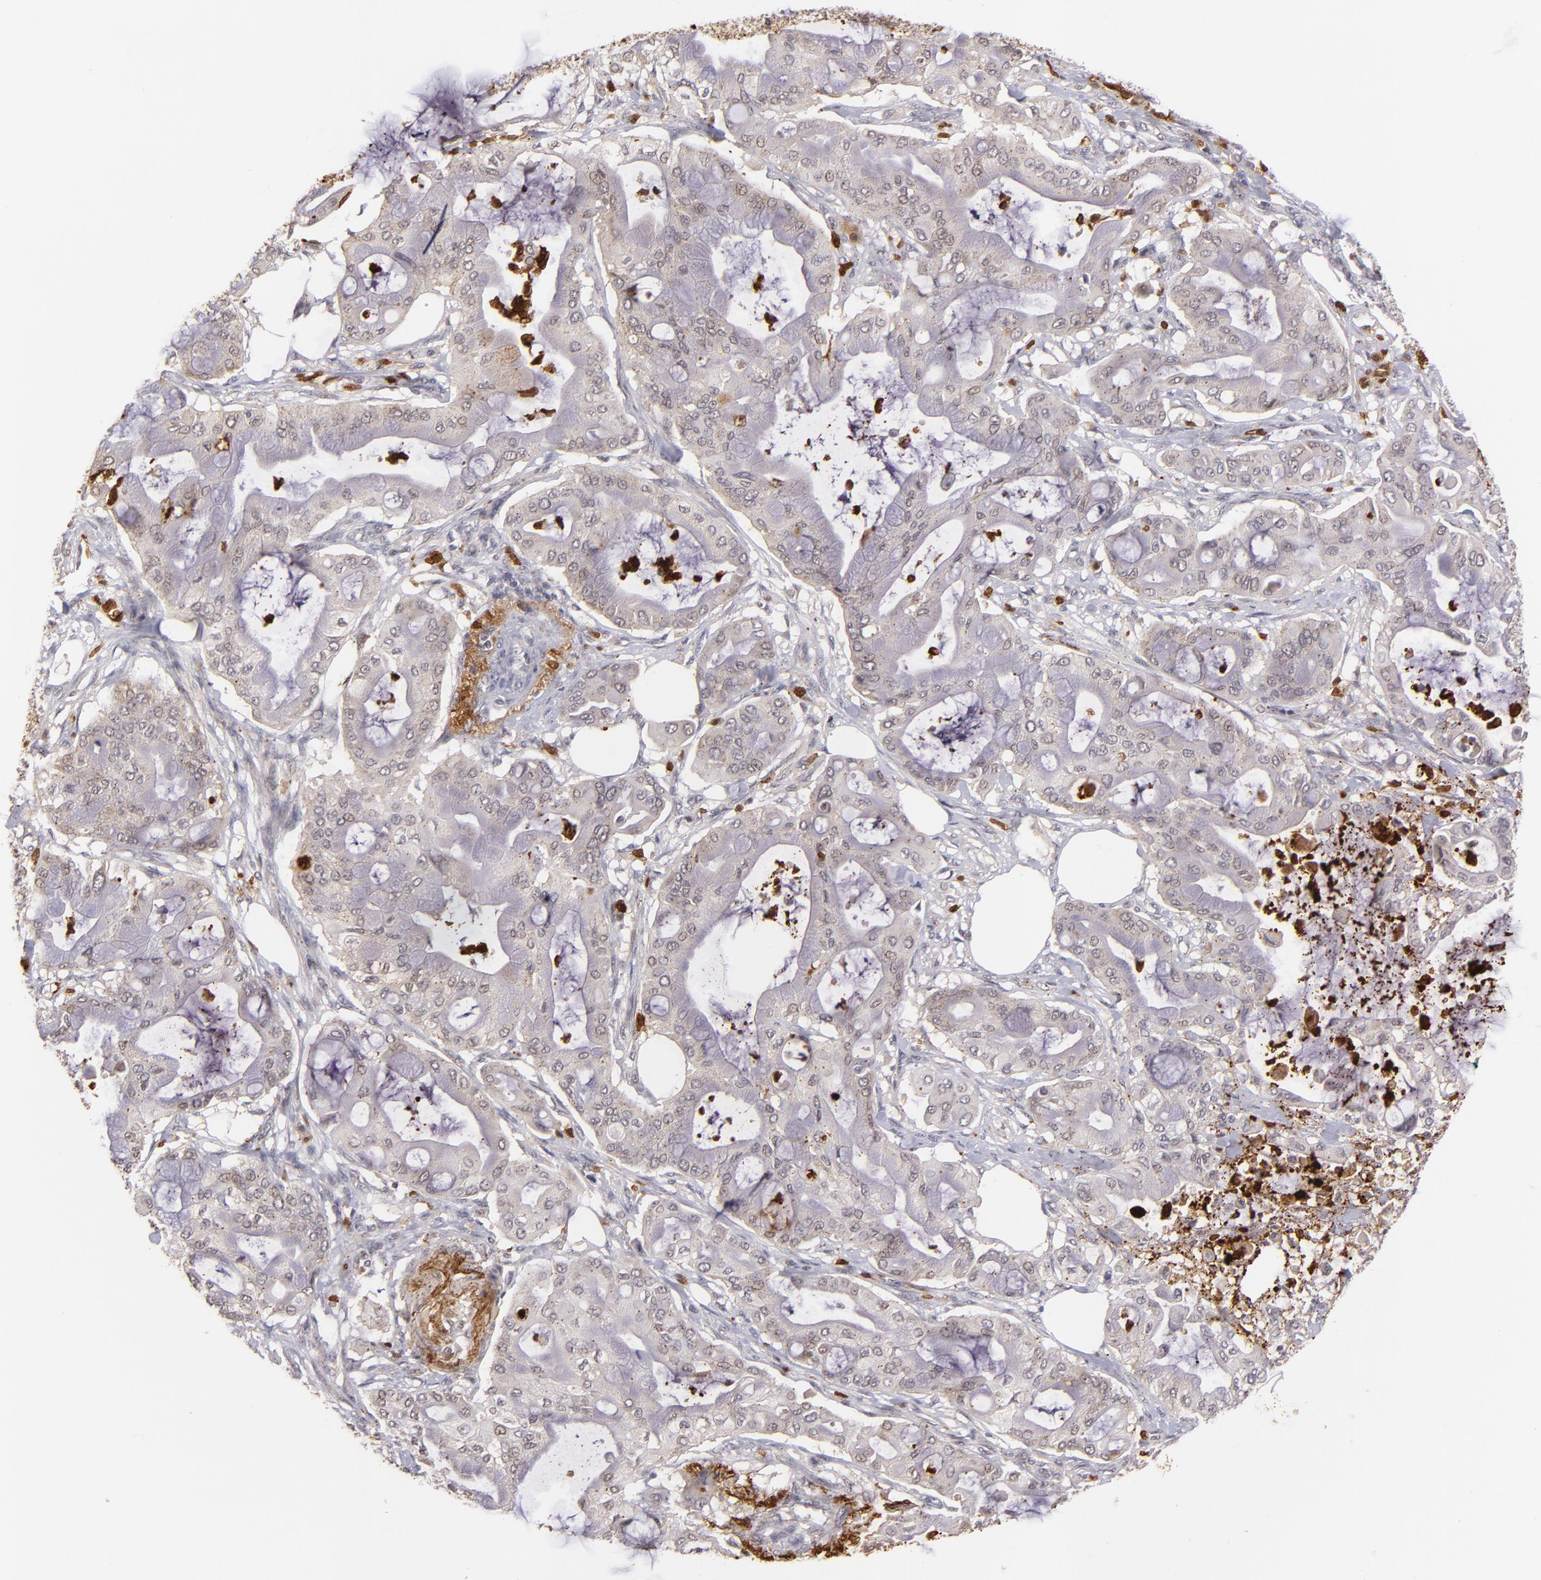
{"staining": {"intensity": "weak", "quantity": "<25%", "location": "cytoplasmic/membranous"}, "tissue": "pancreatic cancer", "cell_type": "Tumor cells", "image_type": "cancer", "snomed": [{"axis": "morphology", "description": "Adenocarcinoma, NOS"}, {"axis": "morphology", "description": "Adenocarcinoma, metastatic, NOS"}, {"axis": "topography", "description": "Lymph node"}, {"axis": "topography", "description": "Pancreas"}, {"axis": "topography", "description": "Duodenum"}], "caption": "The histopathology image shows no staining of tumor cells in pancreatic cancer.", "gene": "RXRG", "patient": {"sex": "female", "age": 64}}